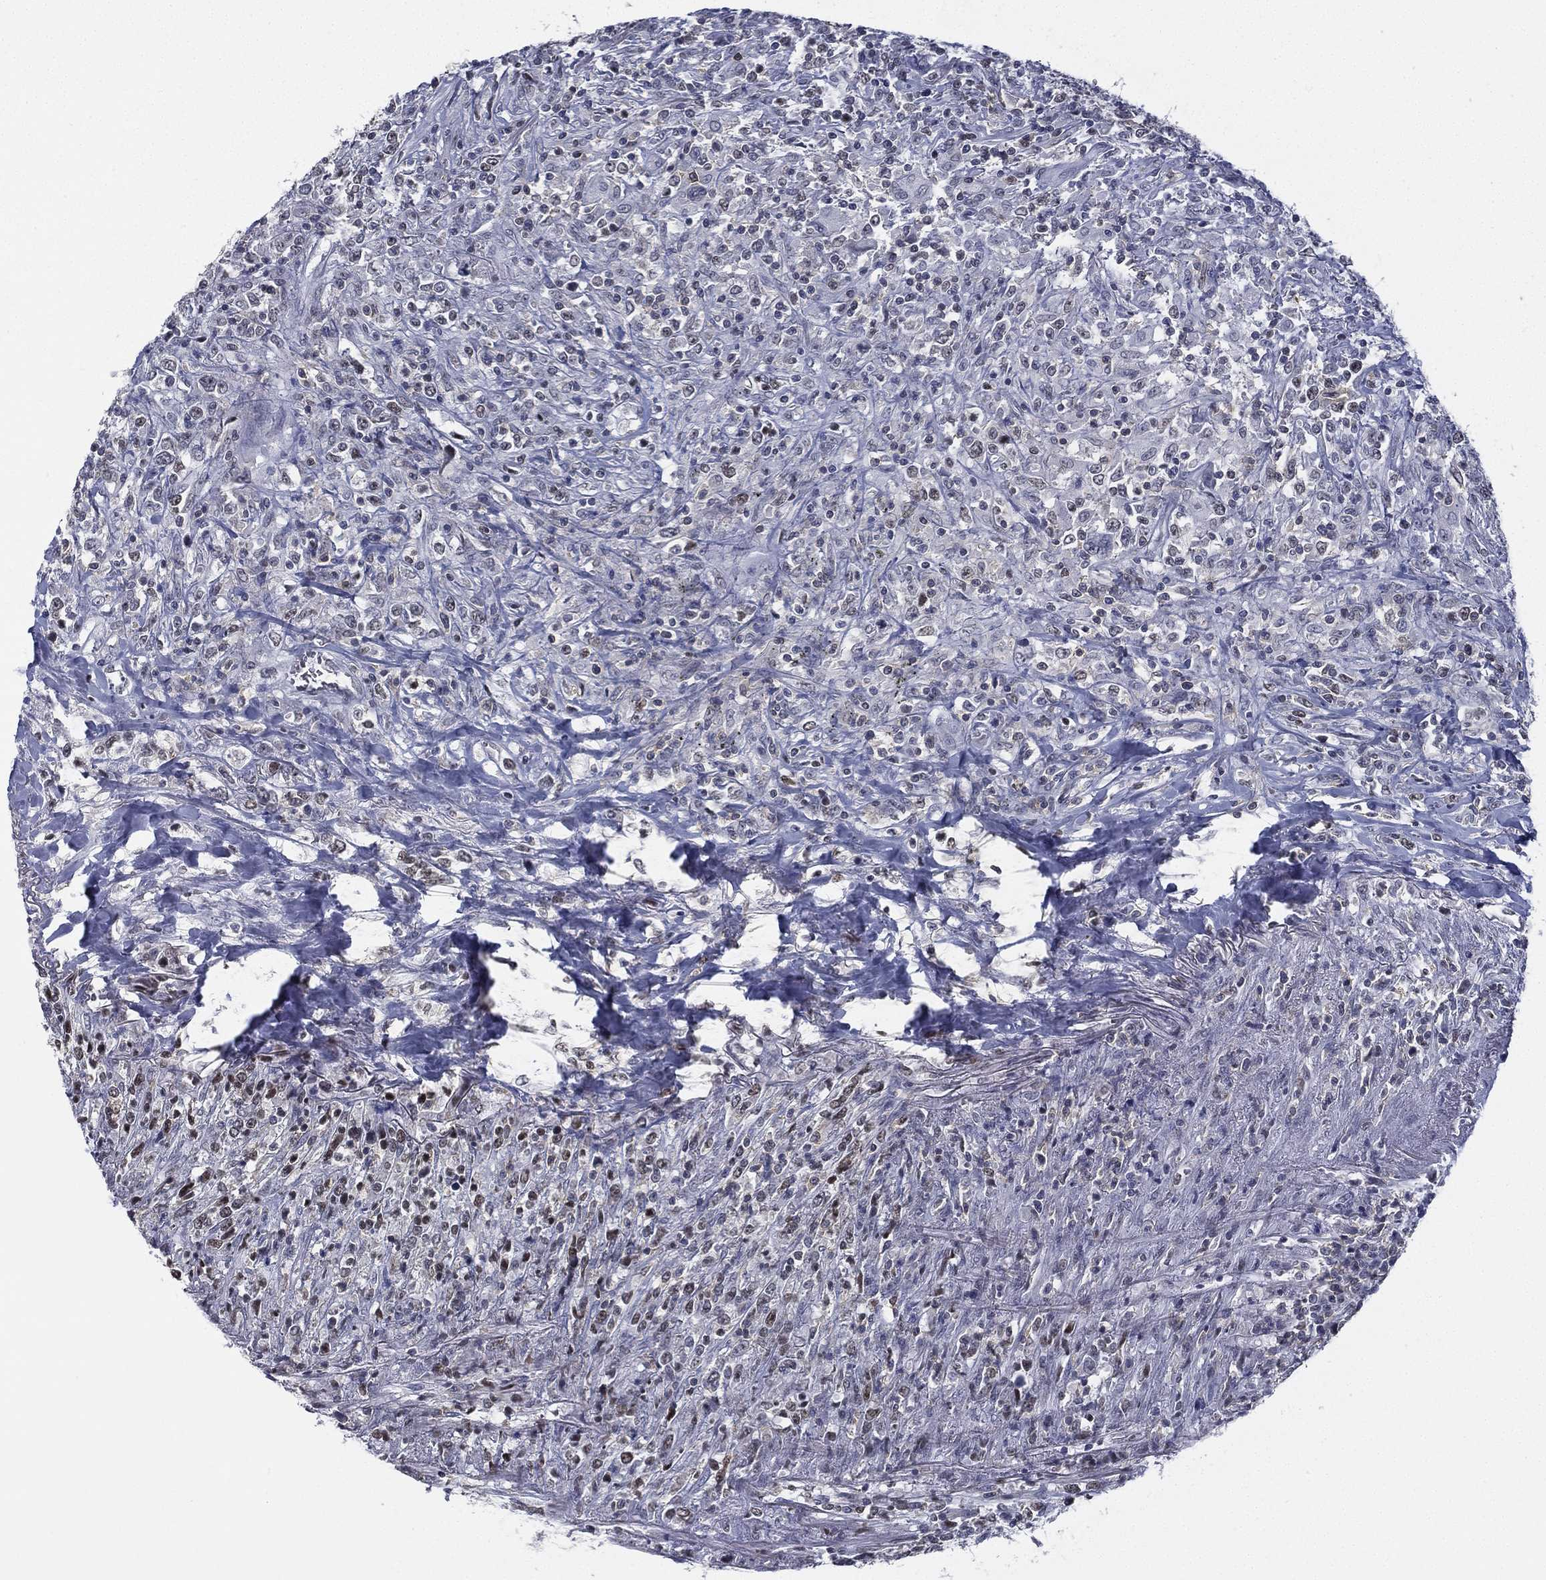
{"staining": {"intensity": "negative", "quantity": "none", "location": "none"}, "tissue": "lymphoma", "cell_type": "Tumor cells", "image_type": "cancer", "snomed": [{"axis": "morphology", "description": "Malignant lymphoma, non-Hodgkin's type, High grade"}, {"axis": "topography", "description": "Lung"}], "caption": "A photomicrograph of human lymphoma is negative for staining in tumor cells. (Stains: DAB (3,3'-diaminobenzidine) immunohistochemistry (IHC) with hematoxylin counter stain, Microscopy: brightfield microscopy at high magnification).", "gene": "ZNF711", "patient": {"sex": "male", "age": 79}}